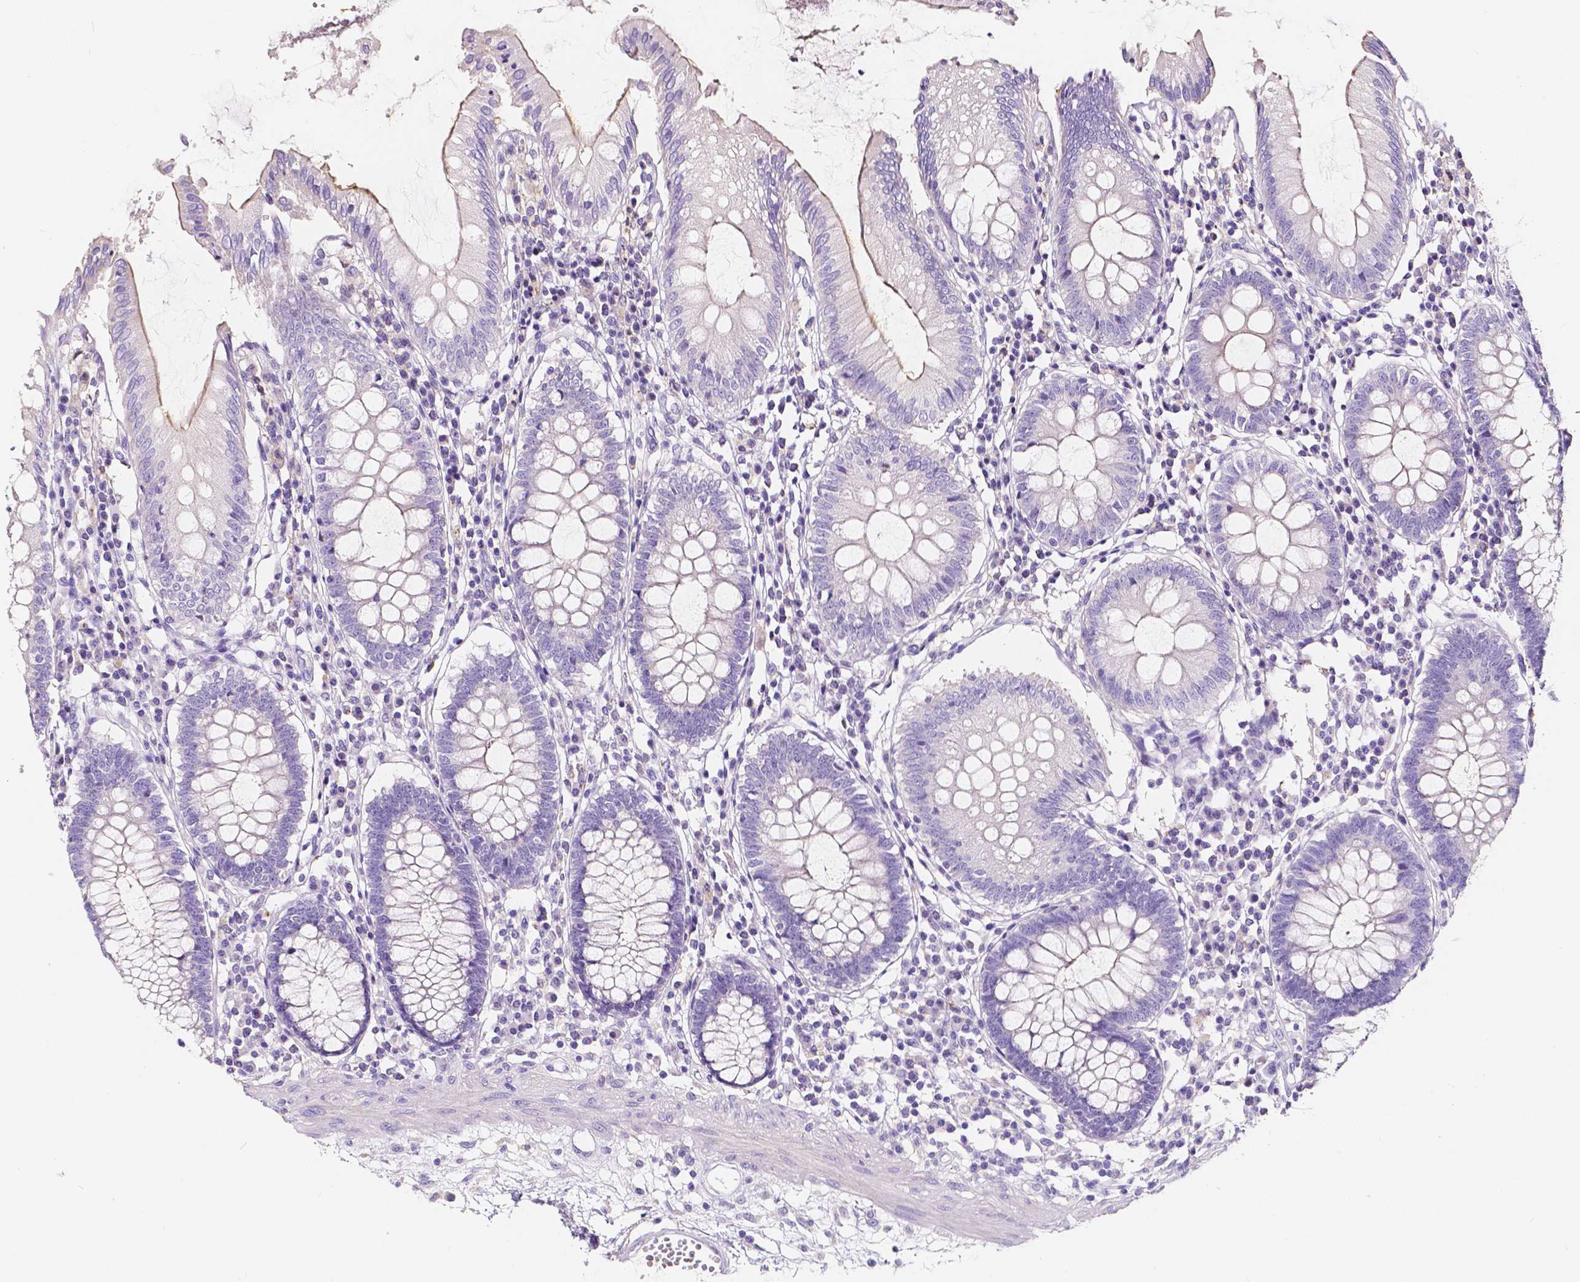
{"staining": {"intensity": "negative", "quantity": "none", "location": "none"}, "tissue": "colon", "cell_type": "Endothelial cells", "image_type": "normal", "snomed": [{"axis": "morphology", "description": "Normal tissue, NOS"}, {"axis": "morphology", "description": "Adenocarcinoma, NOS"}, {"axis": "topography", "description": "Colon"}], "caption": "IHC image of benign colon: human colon stained with DAB shows no significant protein positivity in endothelial cells.", "gene": "CLSTN2", "patient": {"sex": "male", "age": 83}}